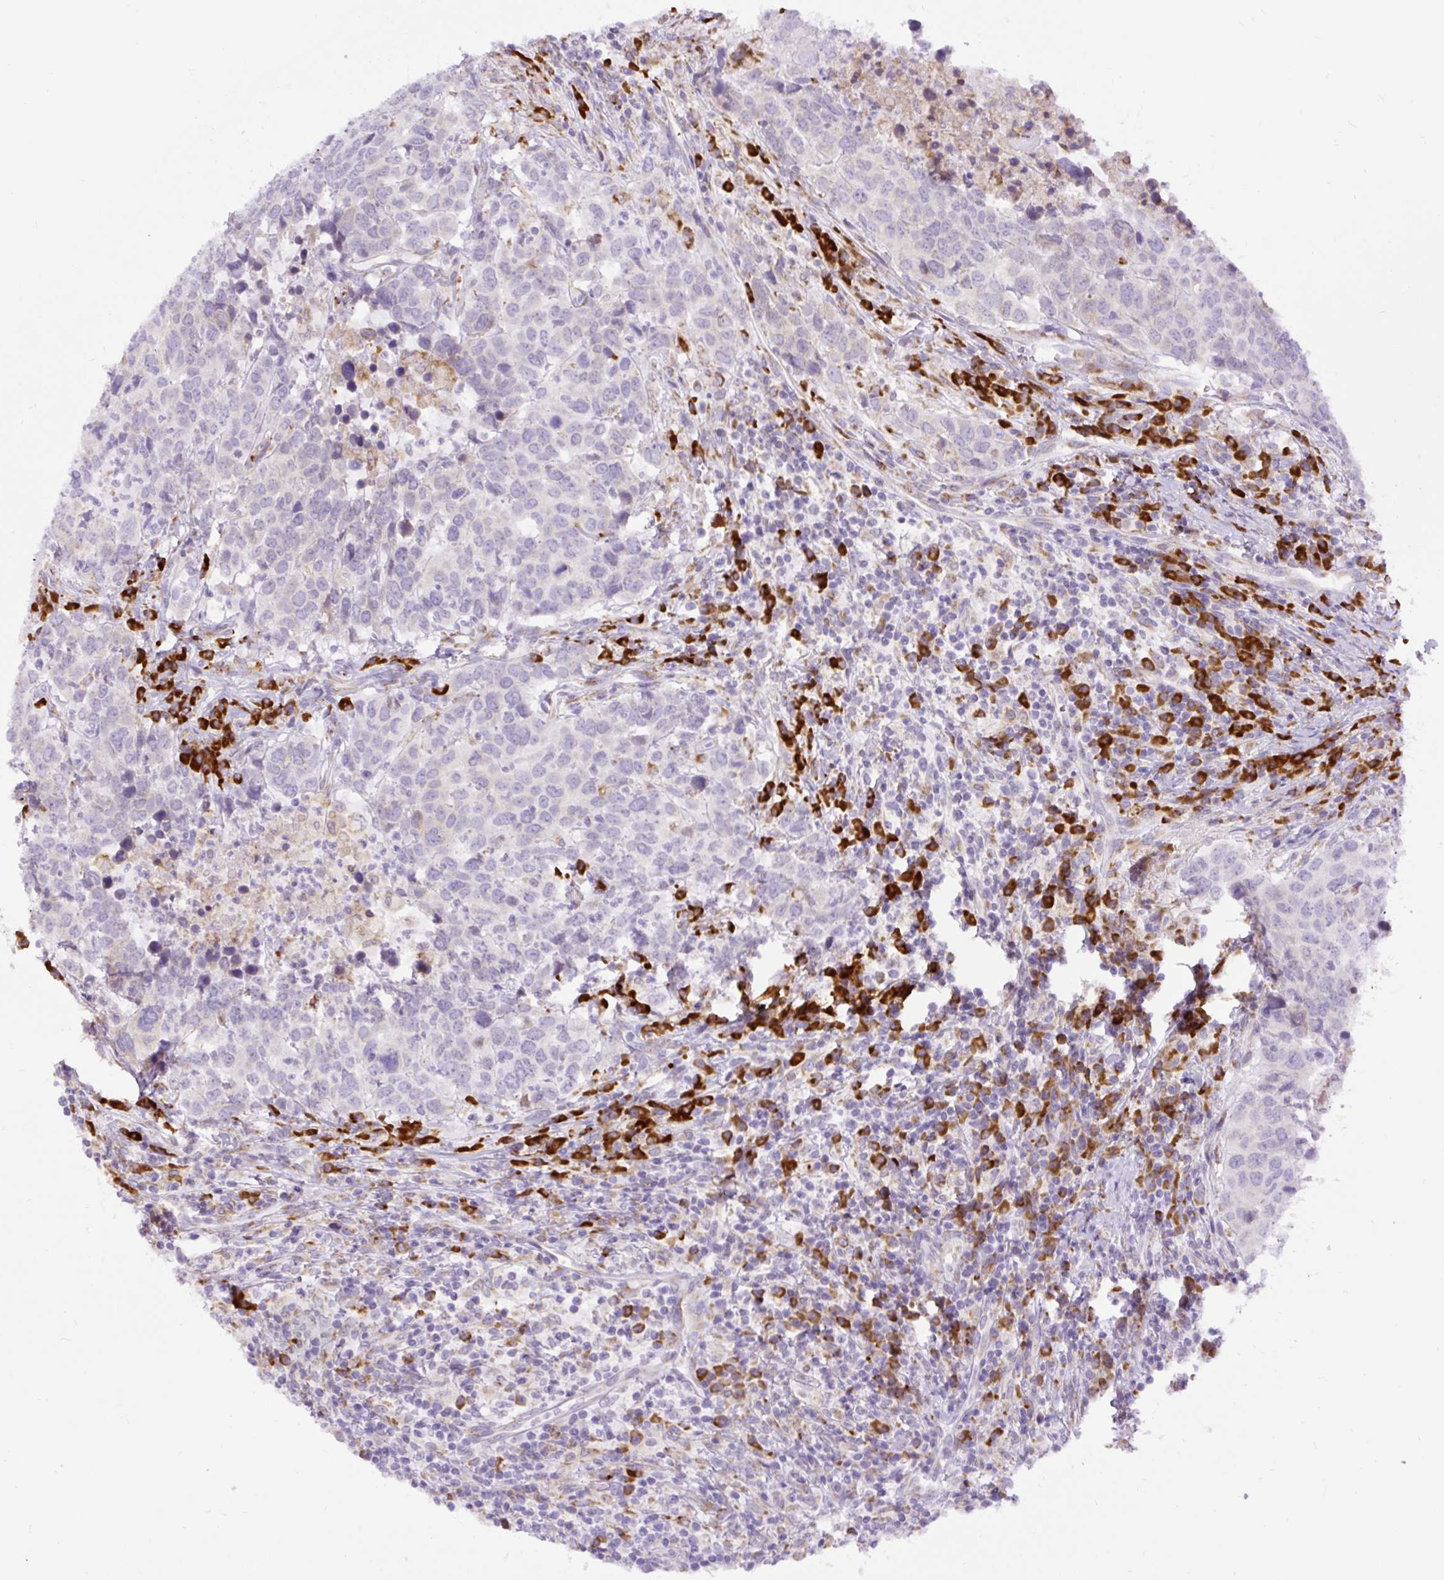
{"staining": {"intensity": "moderate", "quantity": "<25%", "location": "cytoplasmic/membranous"}, "tissue": "head and neck cancer", "cell_type": "Tumor cells", "image_type": "cancer", "snomed": [{"axis": "morphology", "description": "Normal tissue, NOS"}, {"axis": "morphology", "description": "Squamous cell carcinoma, NOS"}, {"axis": "topography", "description": "Skeletal muscle"}, {"axis": "topography", "description": "Vascular tissue"}, {"axis": "topography", "description": "Peripheral nerve tissue"}, {"axis": "topography", "description": "Head-Neck"}], "caption": "Approximately <25% of tumor cells in human head and neck squamous cell carcinoma demonstrate moderate cytoplasmic/membranous protein expression as visualized by brown immunohistochemical staining.", "gene": "DDOST", "patient": {"sex": "male", "age": 66}}